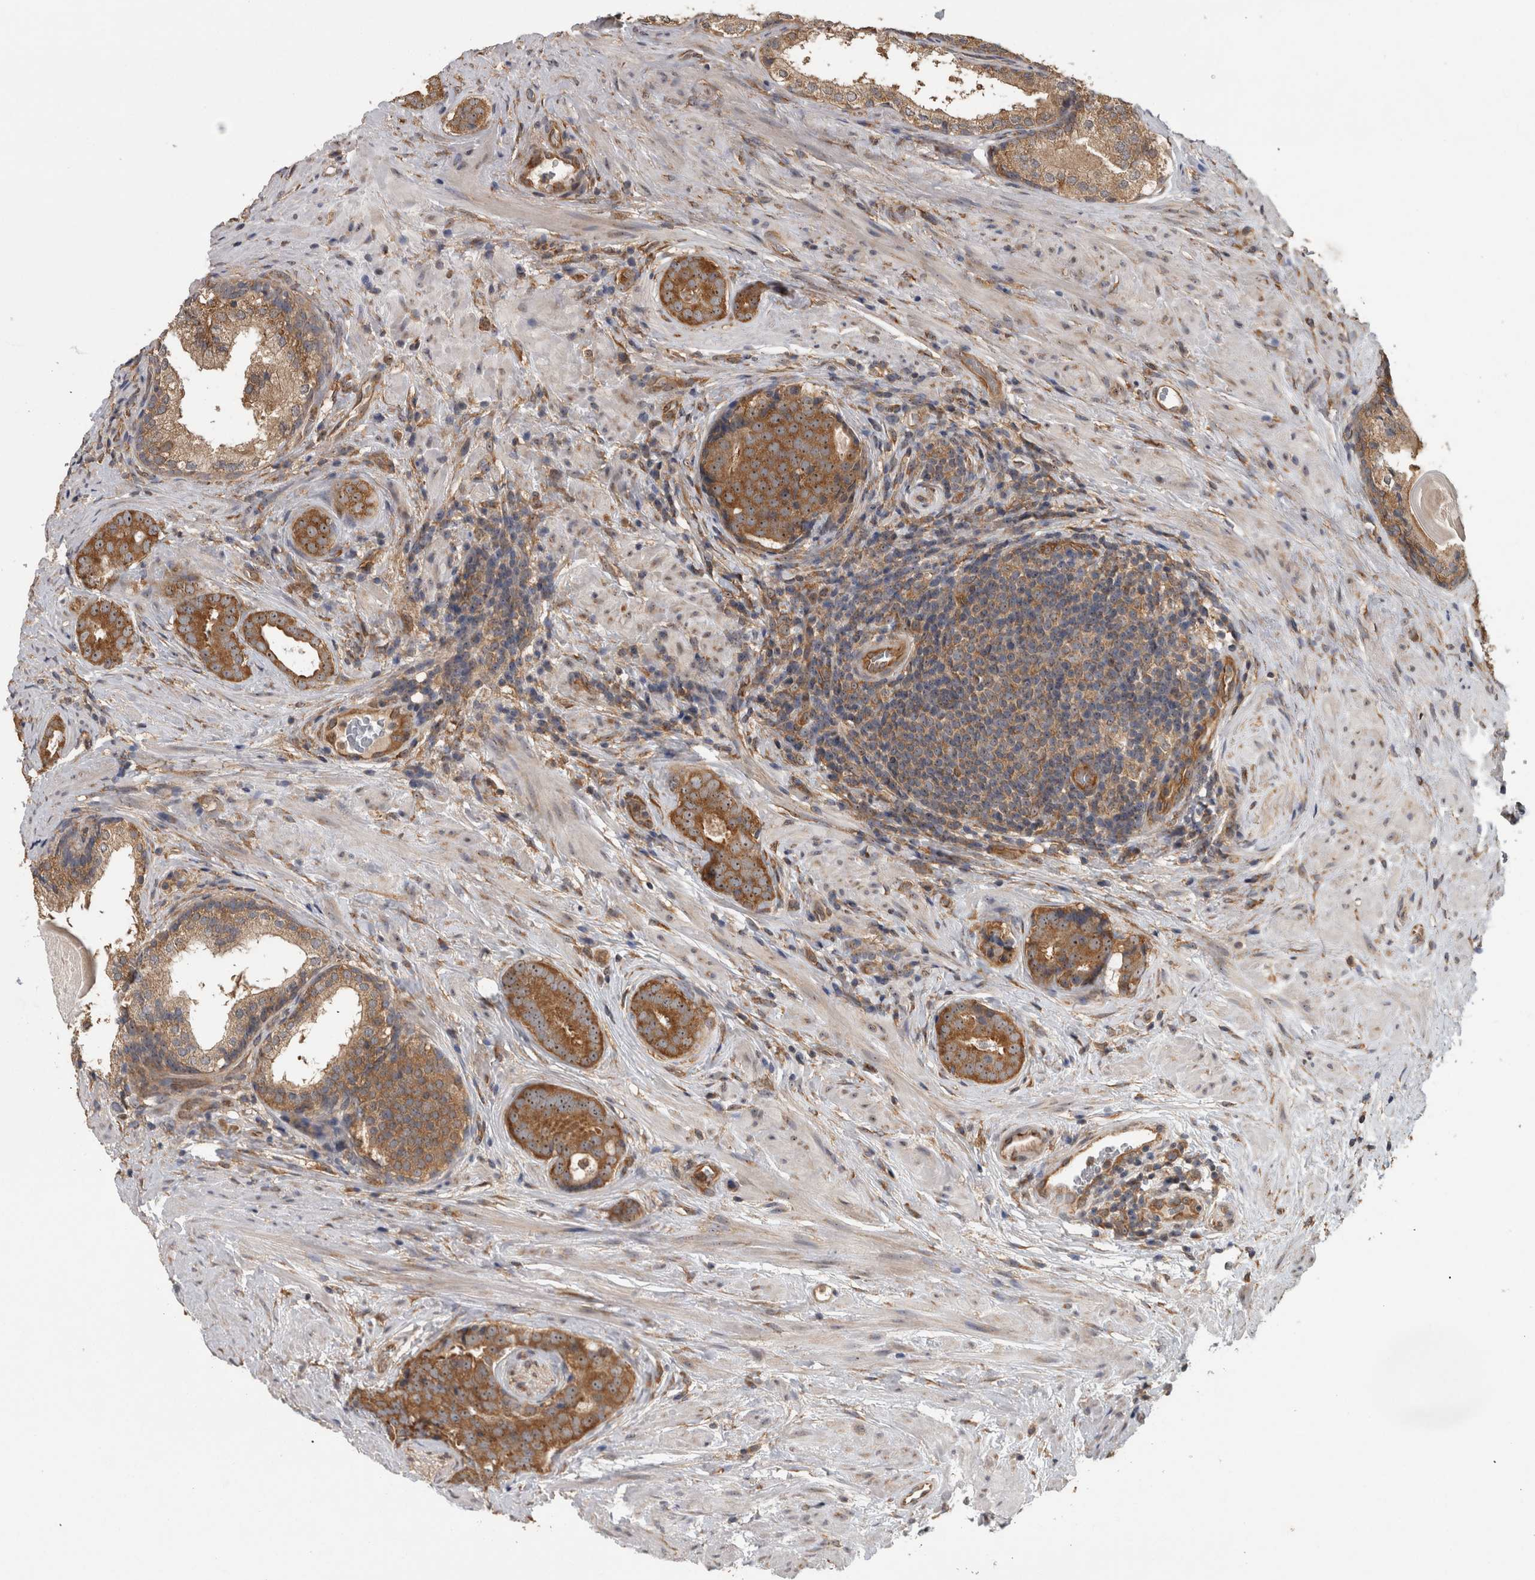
{"staining": {"intensity": "strong", "quantity": ">75%", "location": "cytoplasmic/membranous,nuclear"}, "tissue": "prostate cancer", "cell_type": "Tumor cells", "image_type": "cancer", "snomed": [{"axis": "morphology", "description": "Adenocarcinoma, High grade"}, {"axis": "topography", "description": "Prostate"}], "caption": "Protein staining of prostate cancer (adenocarcinoma (high-grade)) tissue exhibits strong cytoplasmic/membranous and nuclear positivity in about >75% of tumor cells.", "gene": "ATXN2", "patient": {"sex": "male", "age": 56}}